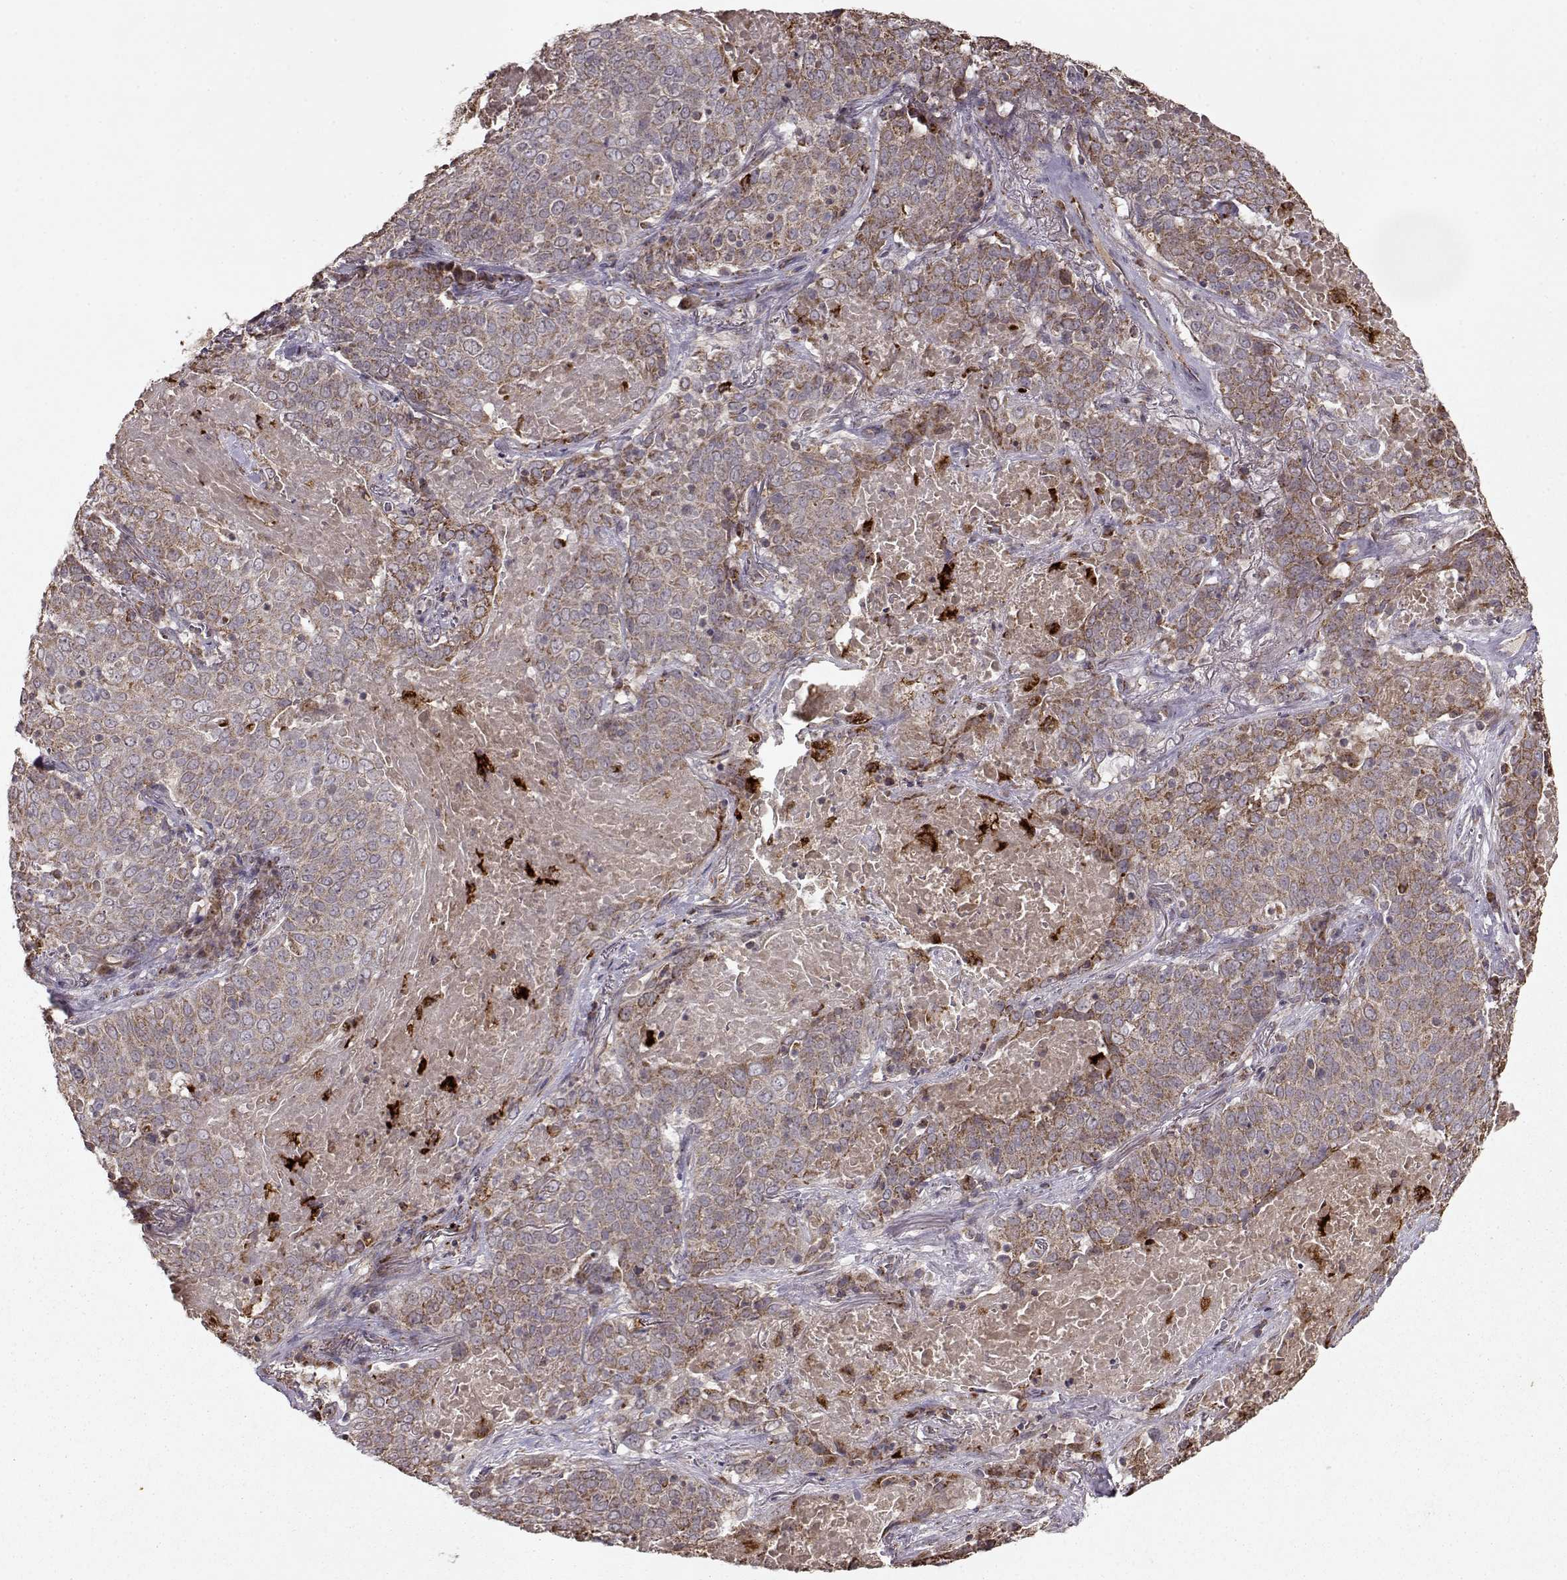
{"staining": {"intensity": "moderate", "quantity": ">75%", "location": "cytoplasmic/membranous"}, "tissue": "lung cancer", "cell_type": "Tumor cells", "image_type": "cancer", "snomed": [{"axis": "morphology", "description": "Squamous cell carcinoma, NOS"}, {"axis": "topography", "description": "Lung"}], "caption": "About >75% of tumor cells in lung cancer (squamous cell carcinoma) reveal moderate cytoplasmic/membranous protein positivity as visualized by brown immunohistochemical staining.", "gene": "CMTM3", "patient": {"sex": "male", "age": 82}}